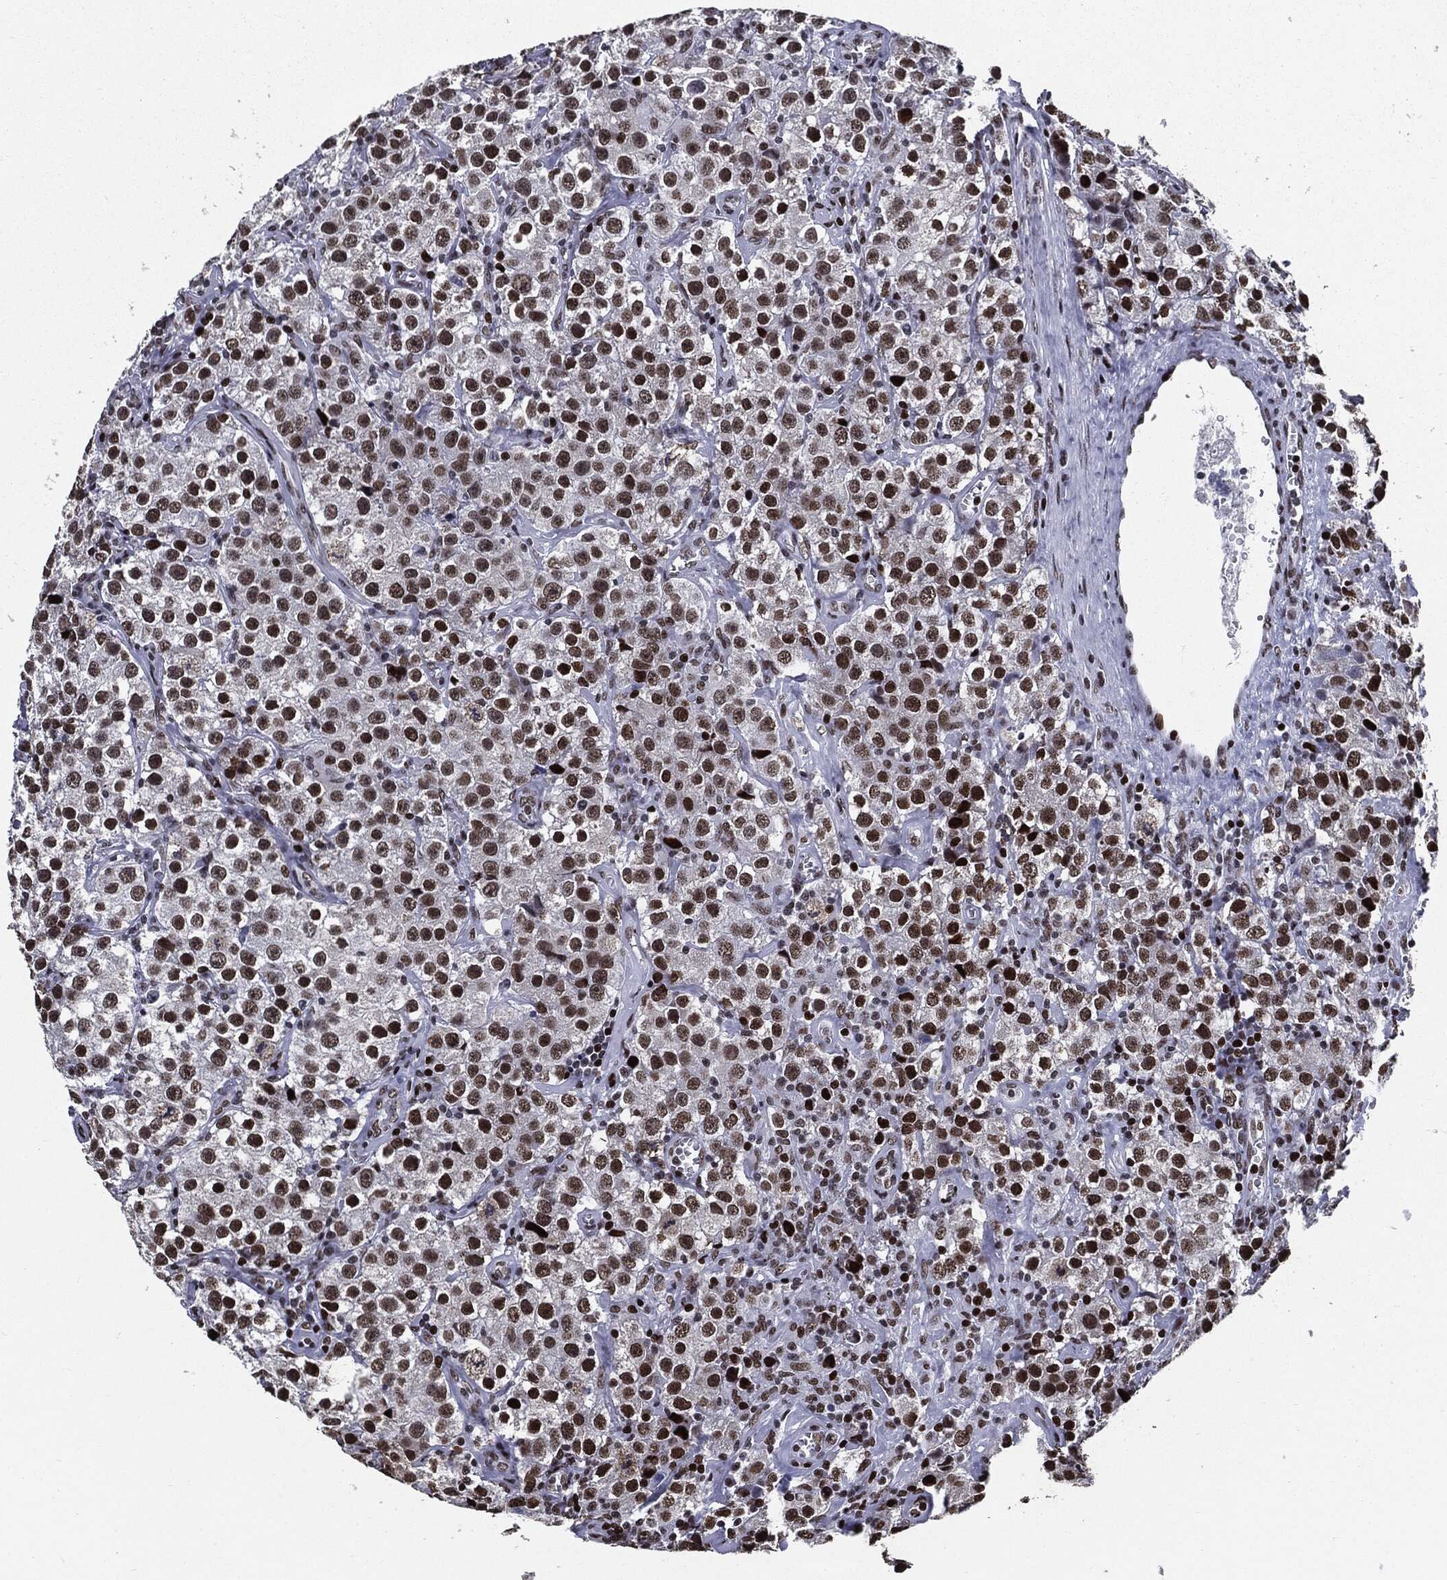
{"staining": {"intensity": "strong", "quantity": "25%-75%", "location": "nuclear"}, "tissue": "testis cancer", "cell_type": "Tumor cells", "image_type": "cancer", "snomed": [{"axis": "morphology", "description": "Seminoma, NOS"}, {"axis": "topography", "description": "Testis"}], "caption": "Immunohistochemical staining of human testis seminoma displays high levels of strong nuclear protein staining in approximately 25%-75% of tumor cells.", "gene": "ZFP91", "patient": {"sex": "male", "age": 52}}